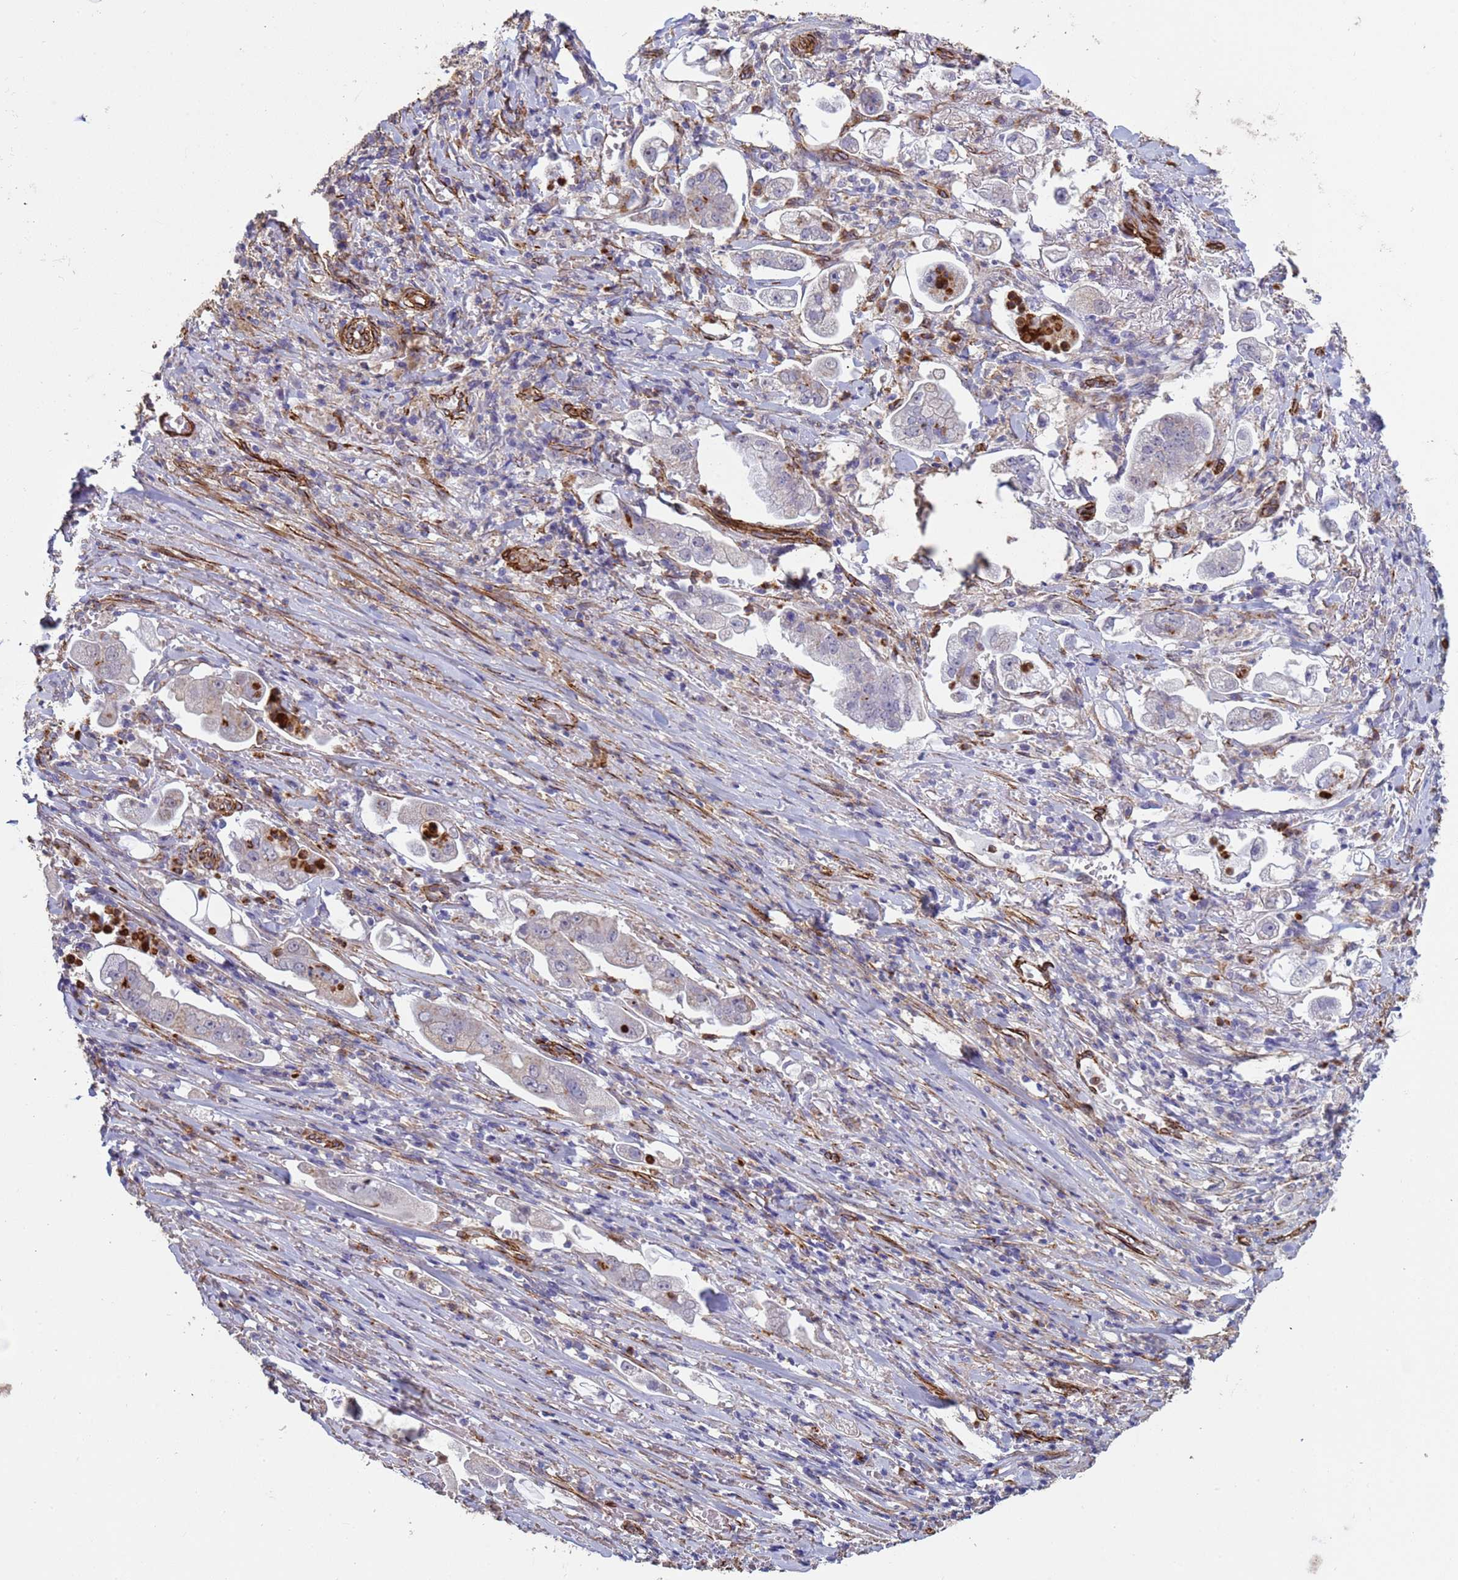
{"staining": {"intensity": "negative", "quantity": "none", "location": "none"}, "tissue": "stomach cancer", "cell_type": "Tumor cells", "image_type": "cancer", "snomed": [{"axis": "morphology", "description": "Adenocarcinoma, NOS"}, {"axis": "topography", "description": "Stomach"}], "caption": "Tumor cells show no significant protein expression in adenocarcinoma (stomach).", "gene": "GASK1A", "patient": {"sex": "male", "age": 62}}